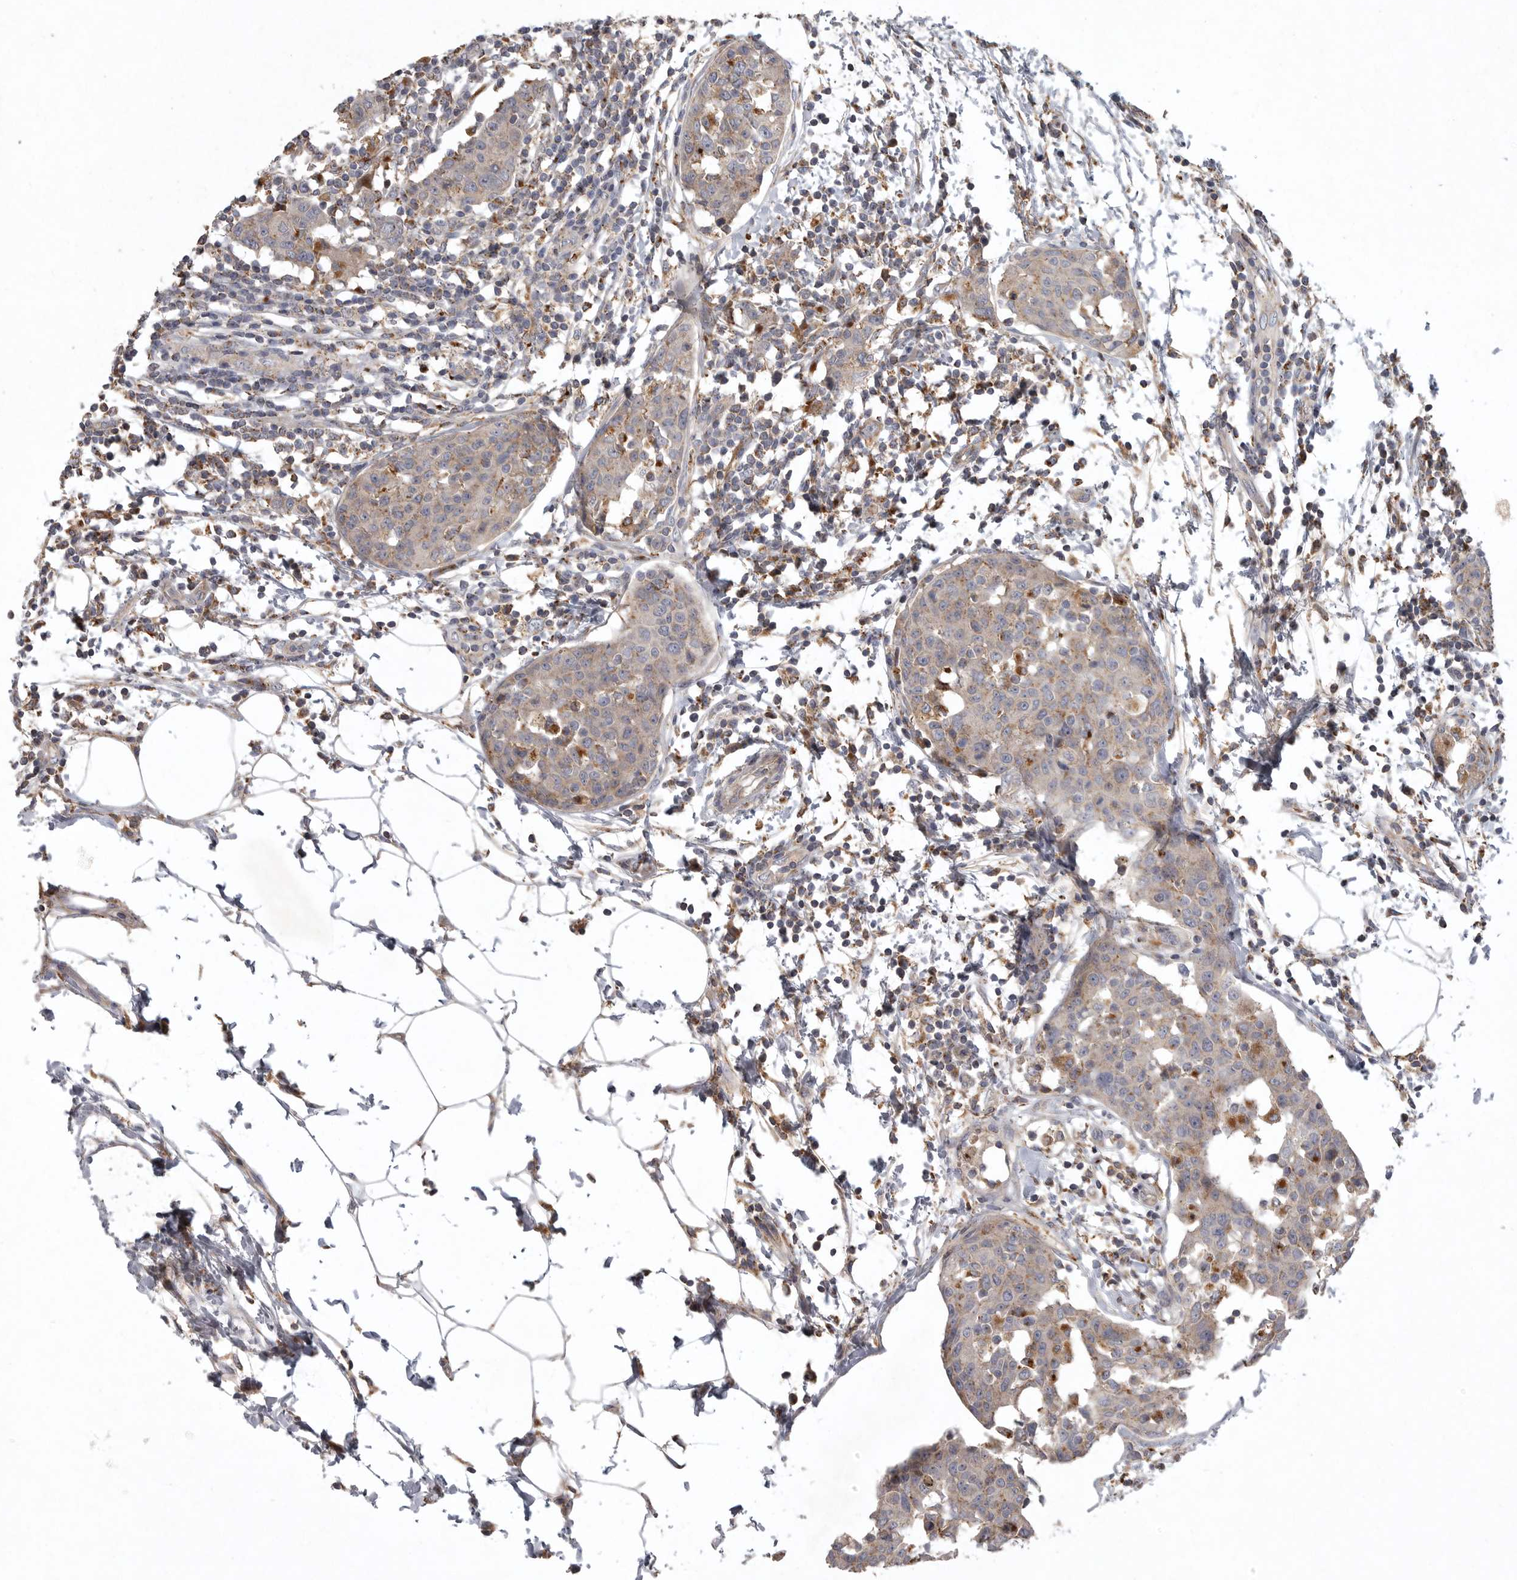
{"staining": {"intensity": "weak", "quantity": "<25%", "location": "cytoplasmic/membranous"}, "tissue": "breast cancer", "cell_type": "Tumor cells", "image_type": "cancer", "snomed": [{"axis": "morphology", "description": "Normal tissue, NOS"}, {"axis": "morphology", "description": "Duct carcinoma"}, {"axis": "topography", "description": "Breast"}], "caption": "An image of breast cancer stained for a protein reveals no brown staining in tumor cells.", "gene": "LAMTOR3", "patient": {"sex": "female", "age": 37}}